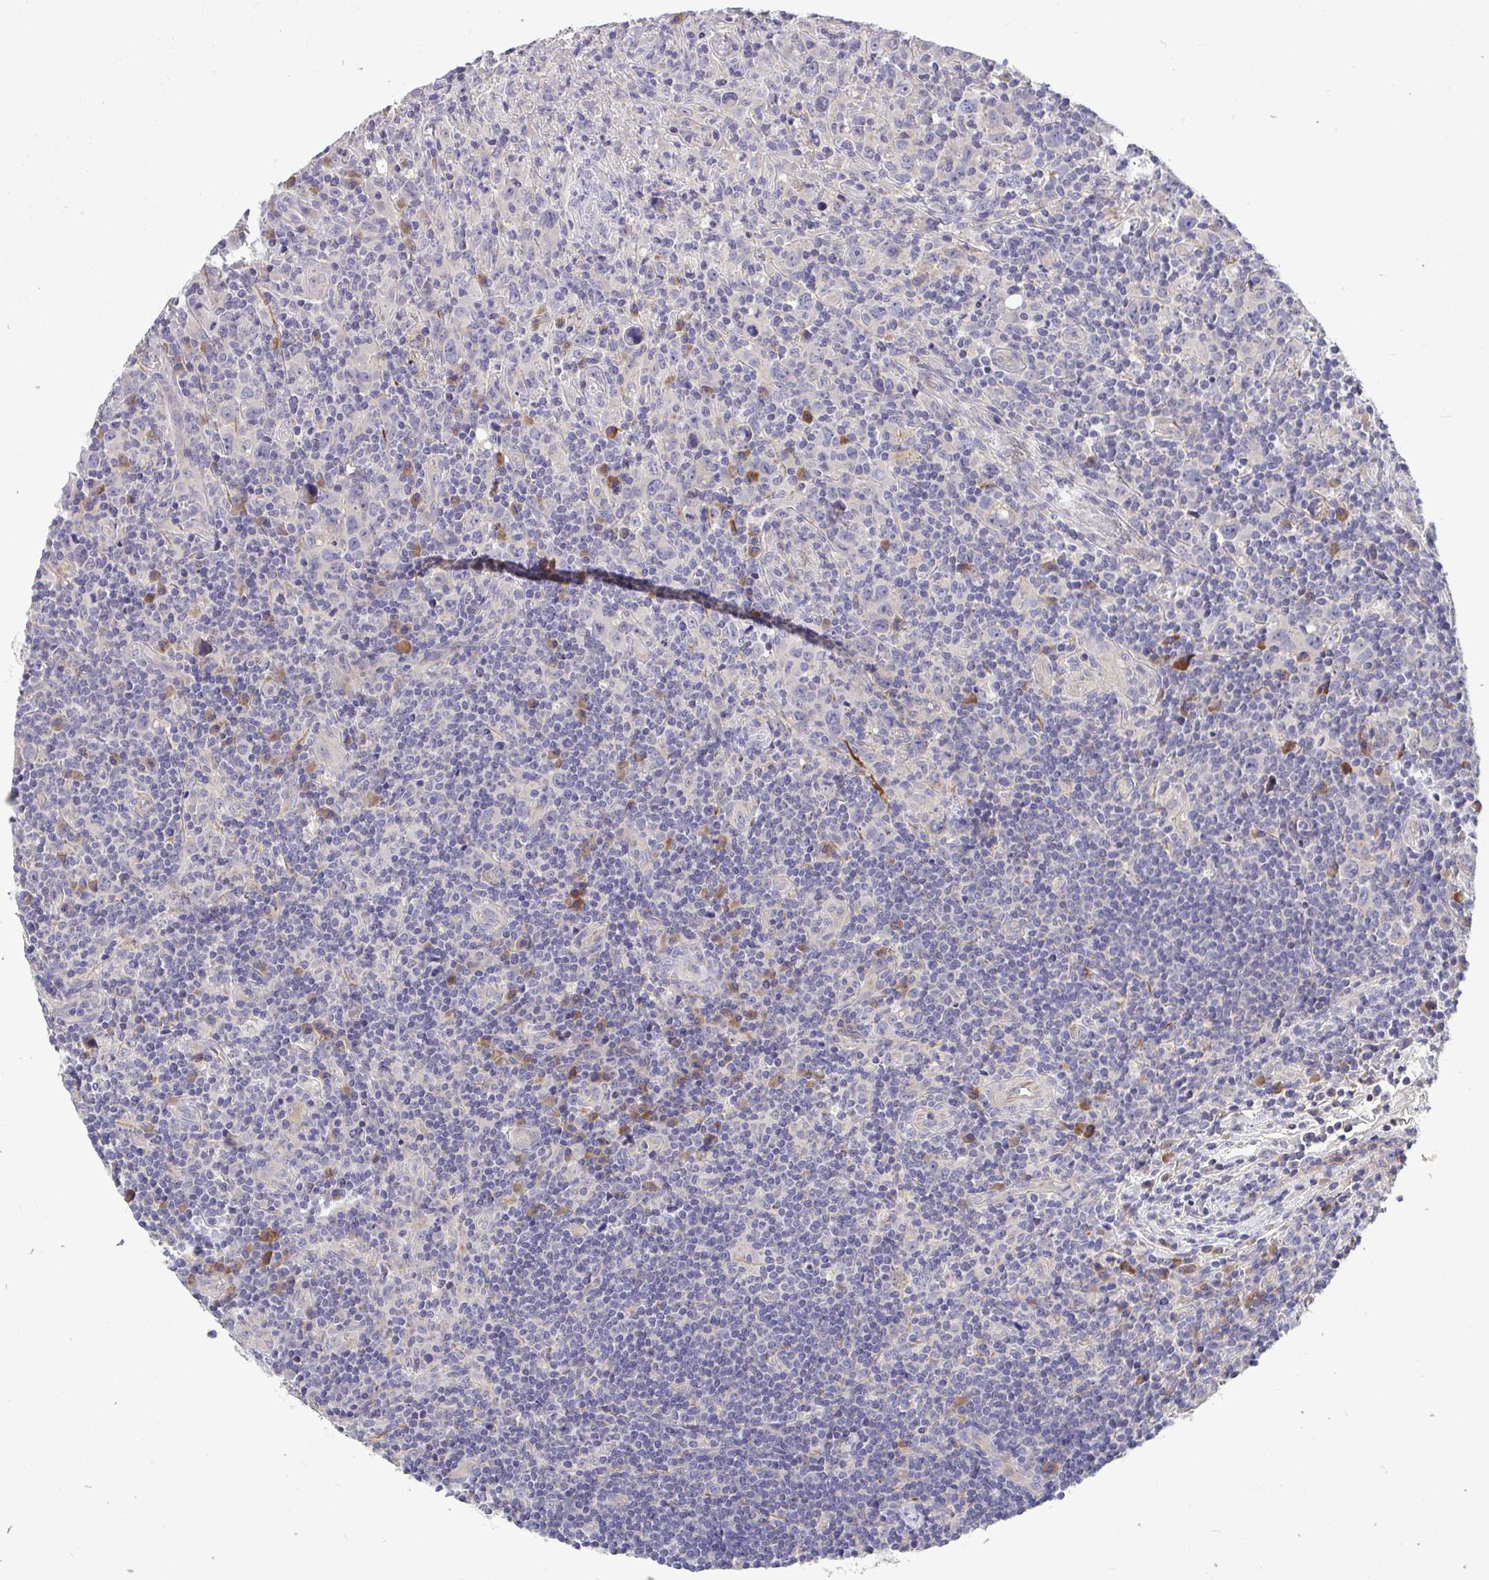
{"staining": {"intensity": "negative", "quantity": "none", "location": "none"}, "tissue": "lymphoma", "cell_type": "Tumor cells", "image_type": "cancer", "snomed": [{"axis": "morphology", "description": "Hodgkin's disease, NOS"}, {"axis": "topography", "description": "Lymph node"}], "caption": "Image shows no protein positivity in tumor cells of lymphoma tissue.", "gene": "ZNF581", "patient": {"sex": "female", "age": 18}}